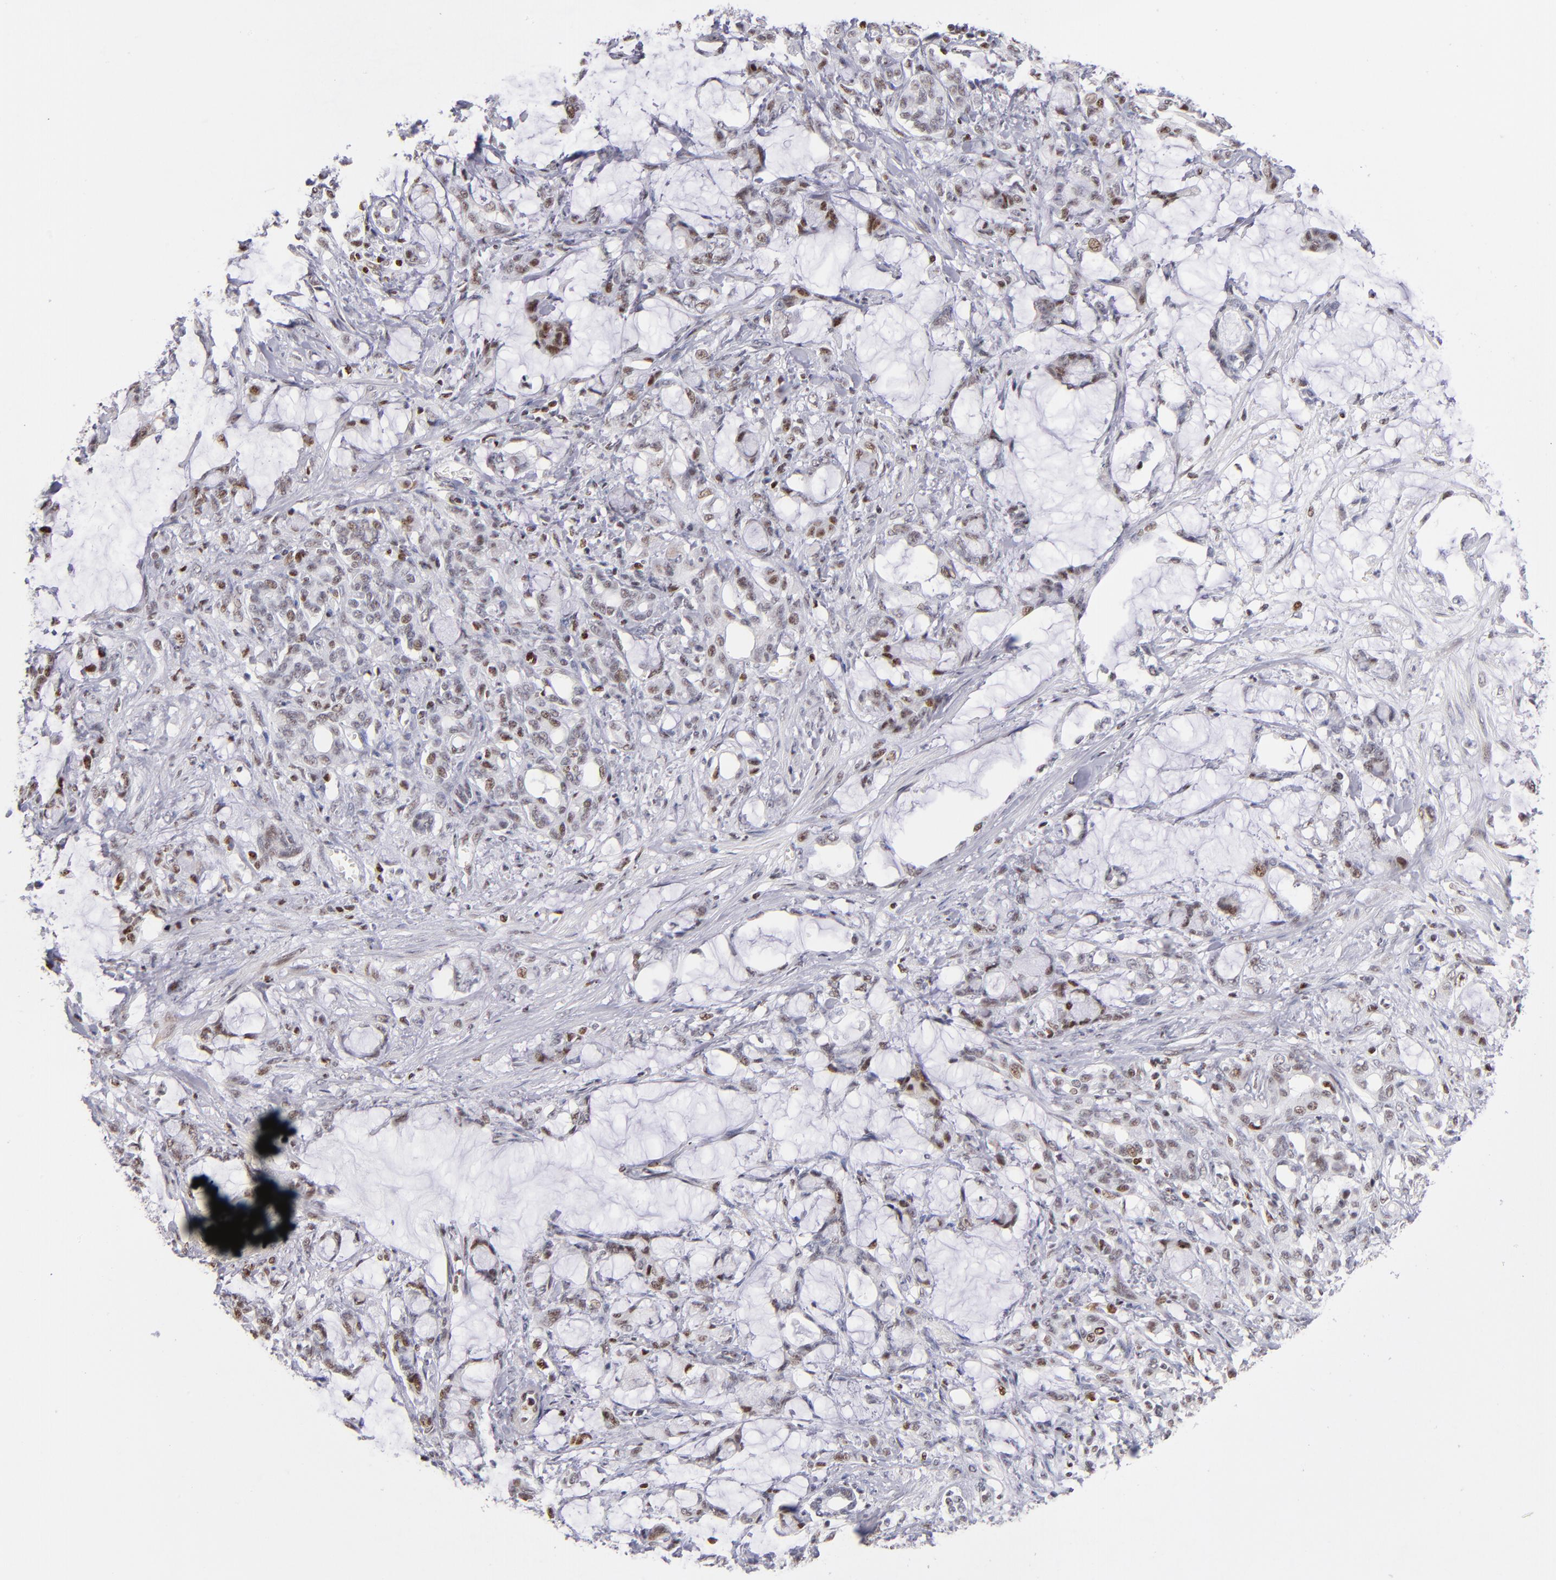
{"staining": {"intensity": "moderate", "quantity": "25%-75%", "location": "nuclear"}, "tissue": "pancreatic cancer", "cell_type": "Tumor cells", "image_type": "cancer", "snomed": [{"axis": "morphology", "description": "Adenocarcinoma, NOS"}, {"axis": "topography", "description": "Pancreas"}], "caption": "Immunohistochemistry (IHC) image of pancreatic cancer (adenocarcinoma) stained for a protein (brown), which reveals medium levels of moderate nuclear positivity in approximately 25%-75% of tumor cells.", "gene": "POLA1", "patient": {"sex": "female", "age": 73}}